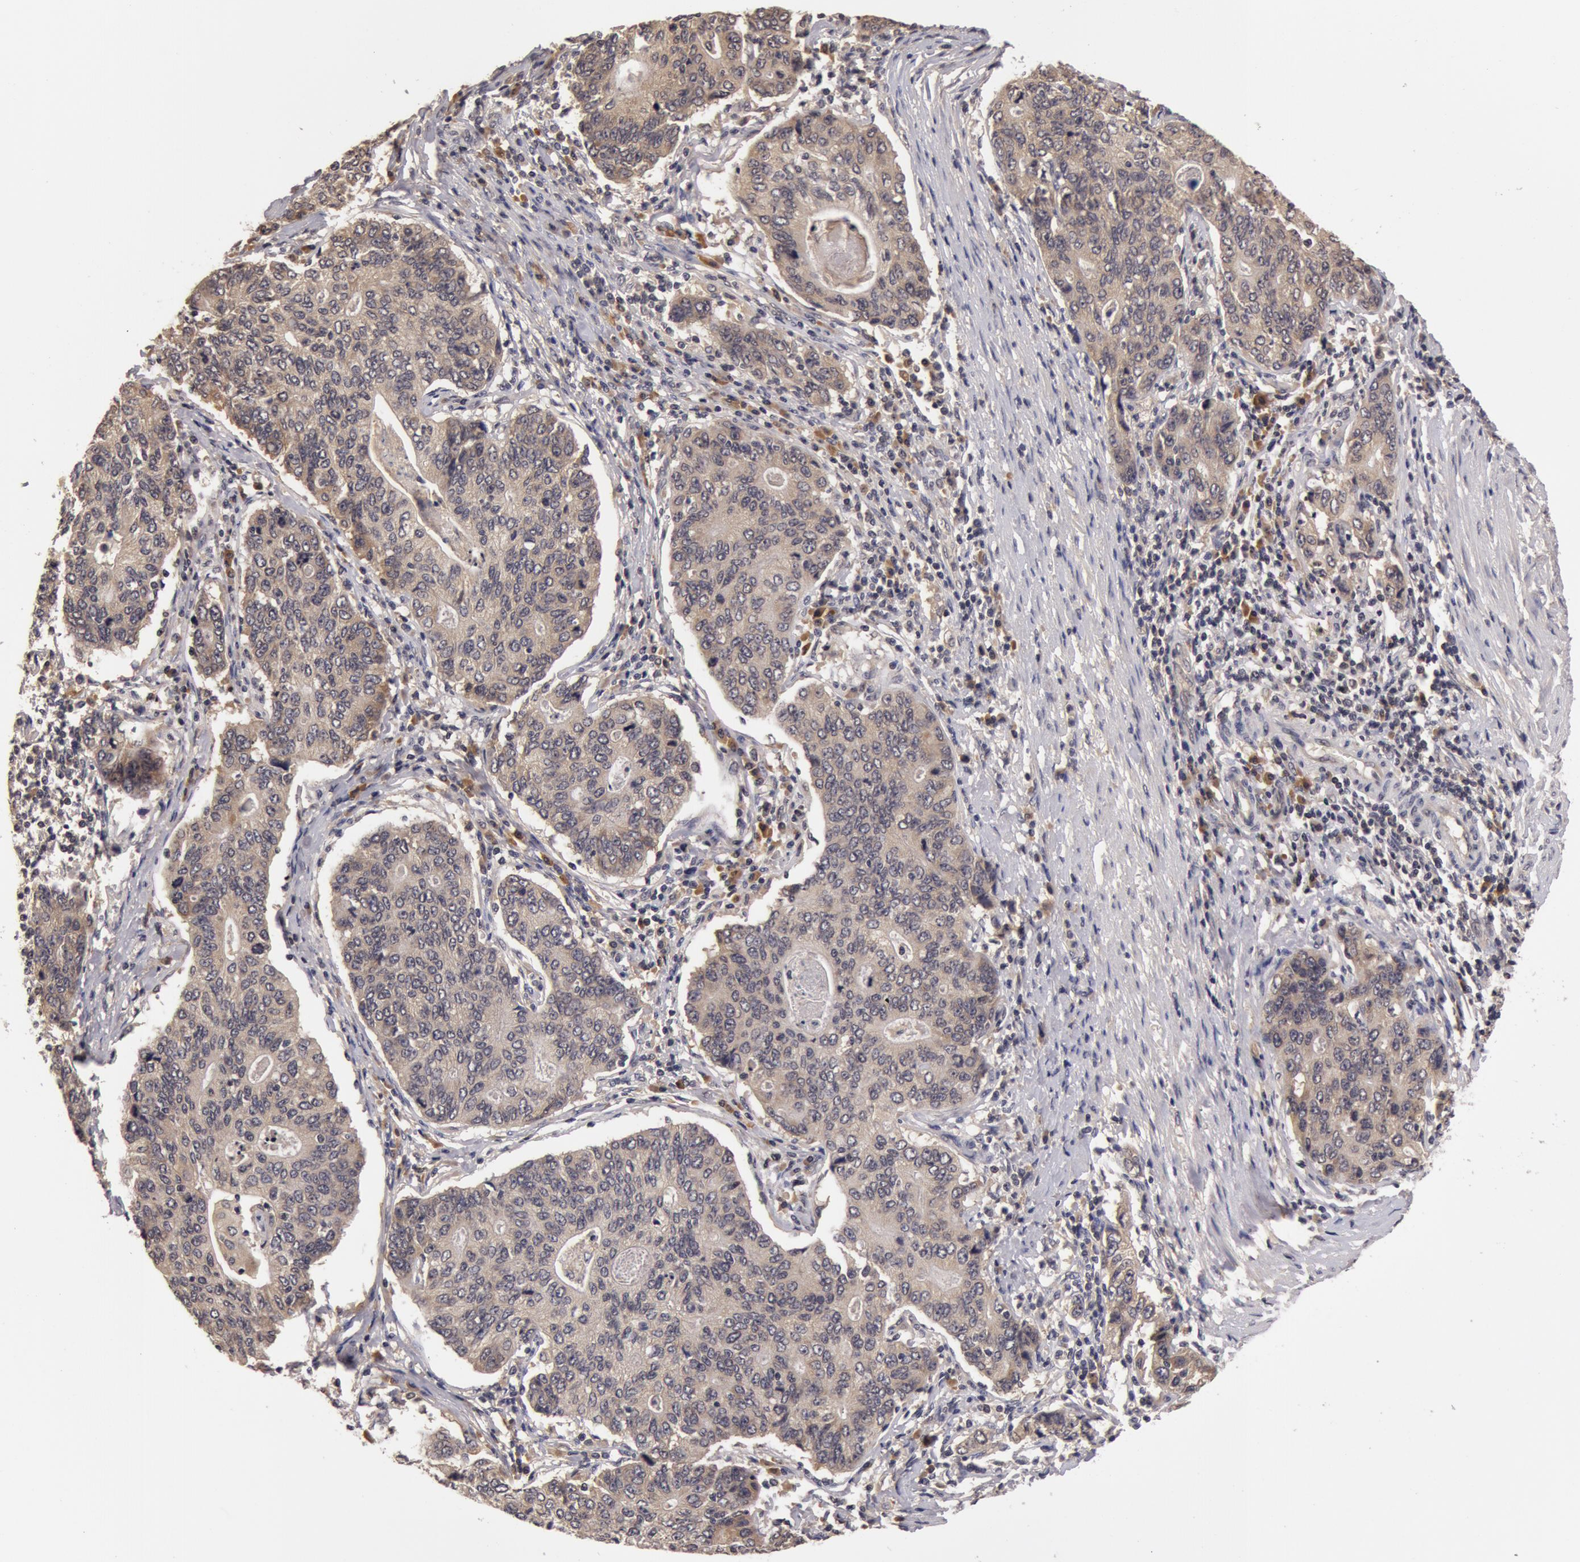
{"staining": {"intensity": "weak", "quantity": ">75%", "location": "cytoplasmic/membranous"}, "tissue": "stomach cancer", "cell_type": "Tumor cells", "image_type": "cancer", "snomed": [{"axis": "morphology", "description": "Adenocarcinoma, NOS"}, {"axis": "topography", "description": "Esophagus"}, {"axis": "topography", "description": "Stomach"}], "caption": "Immunohistochemistry (IHC) staining of stomach cancer (adenocarcinoma), which displays low levels of weak cytoplasmic/membranous positivity in approximately >75% of tumor cells indicating weak cytoplasmic/membranous protein positivity. The staining was performed using DAB (brown) for protein detection and nuclei were counterstained in hematoxylin (blue).", "gene": "BCHE", "patient": {"sex": "male", "age": 74}}